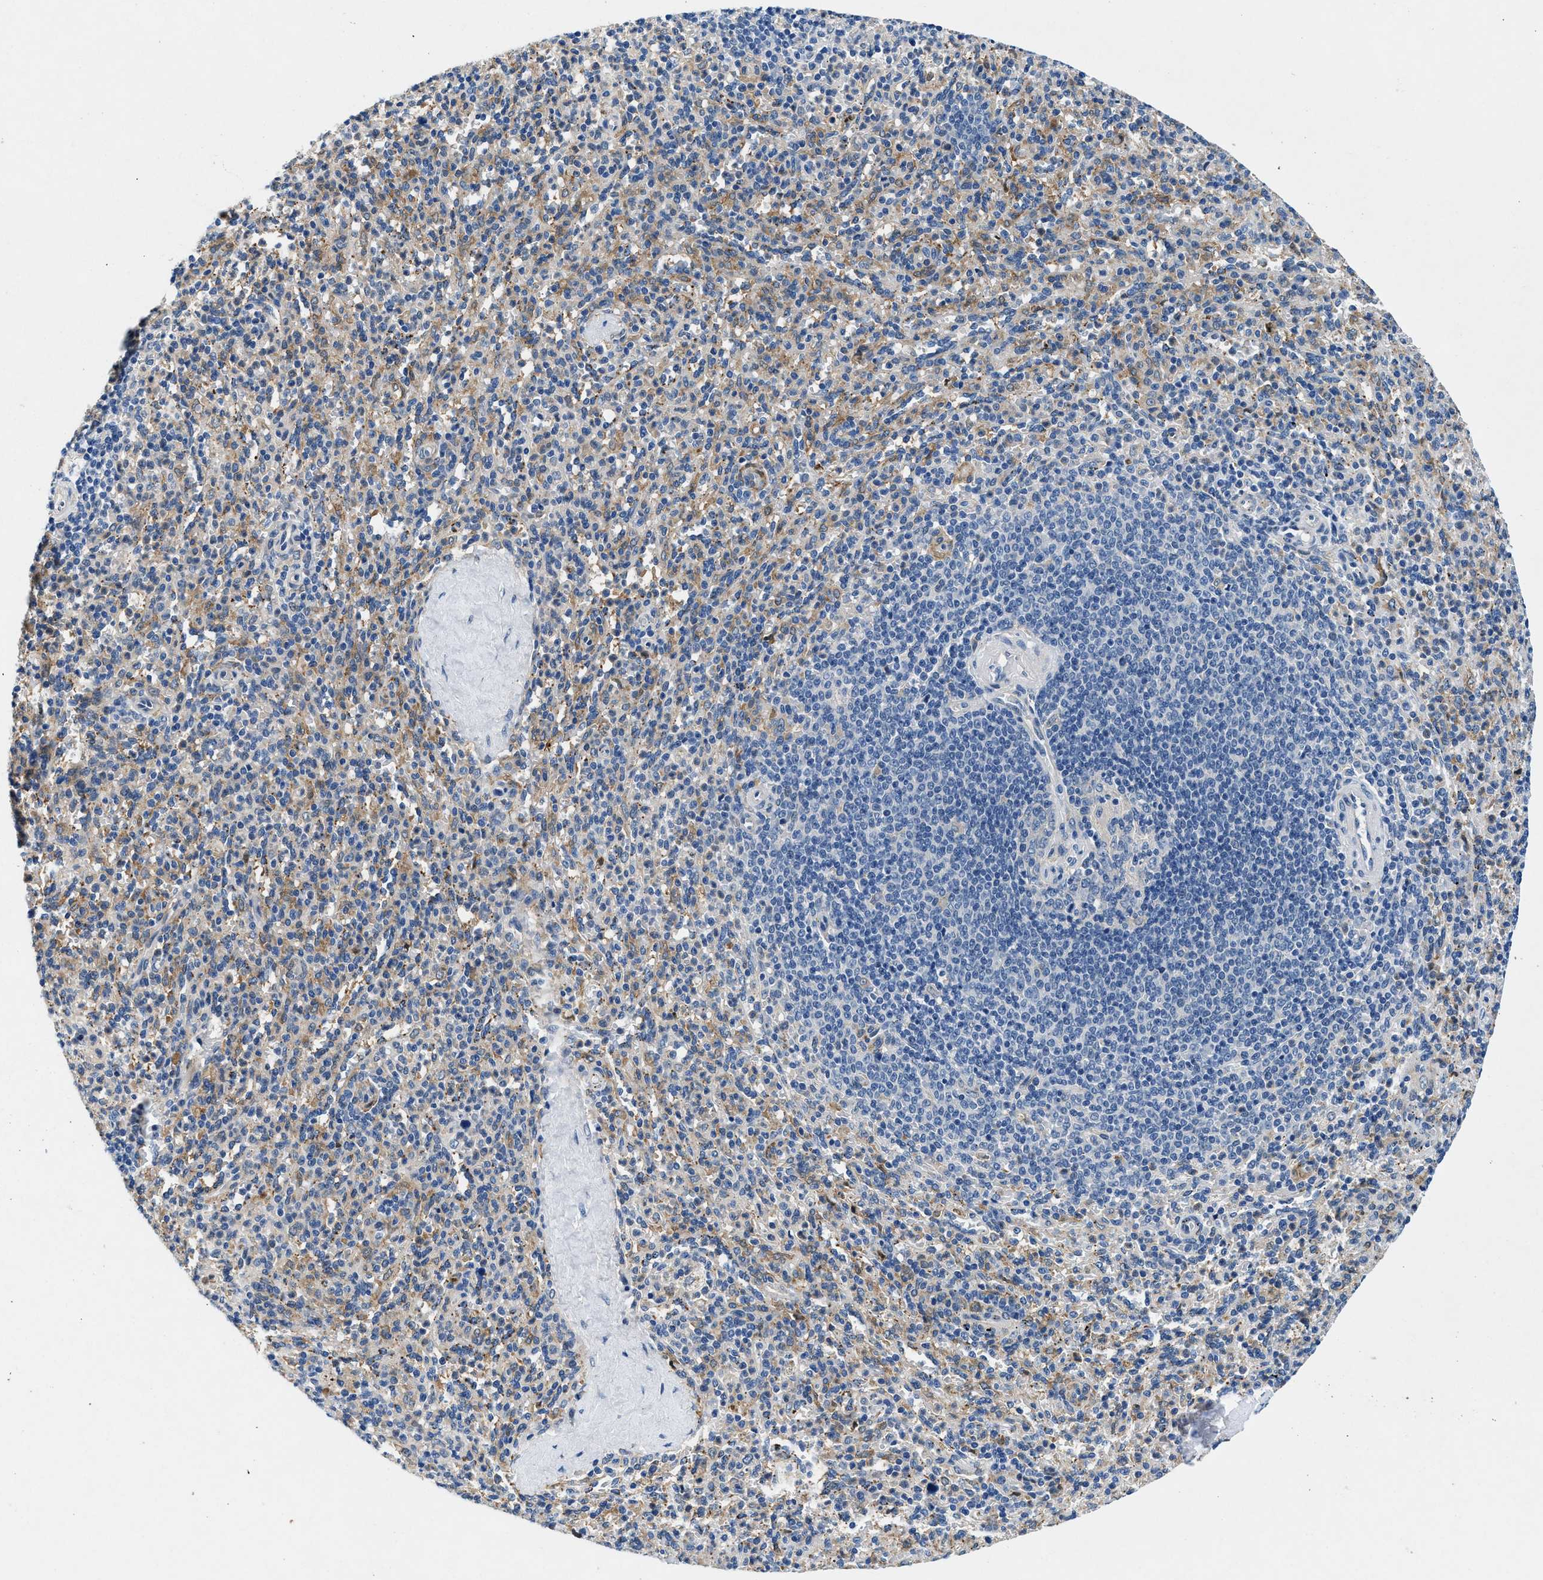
{"staining": {"intensity": "moderate", "quantity": "25%-75%", "location": "cytoplasmic/membranous"}, "tissue": "spleen", "cell_type": "Cells in red pulp", "image_type": "normal", "snomed": [{"axis": "morphology", "description": "Normal tissue, NOS"}, {"axis": "topography", "description": "Spleen"}], "caption": "A photomicrograph of spleen stained for a protein displays moderate cytoplasmic/membranous brown staining in cells in red pulp.", "gene": "COPS2", "patient": {"sex": "male", "age": 36}}